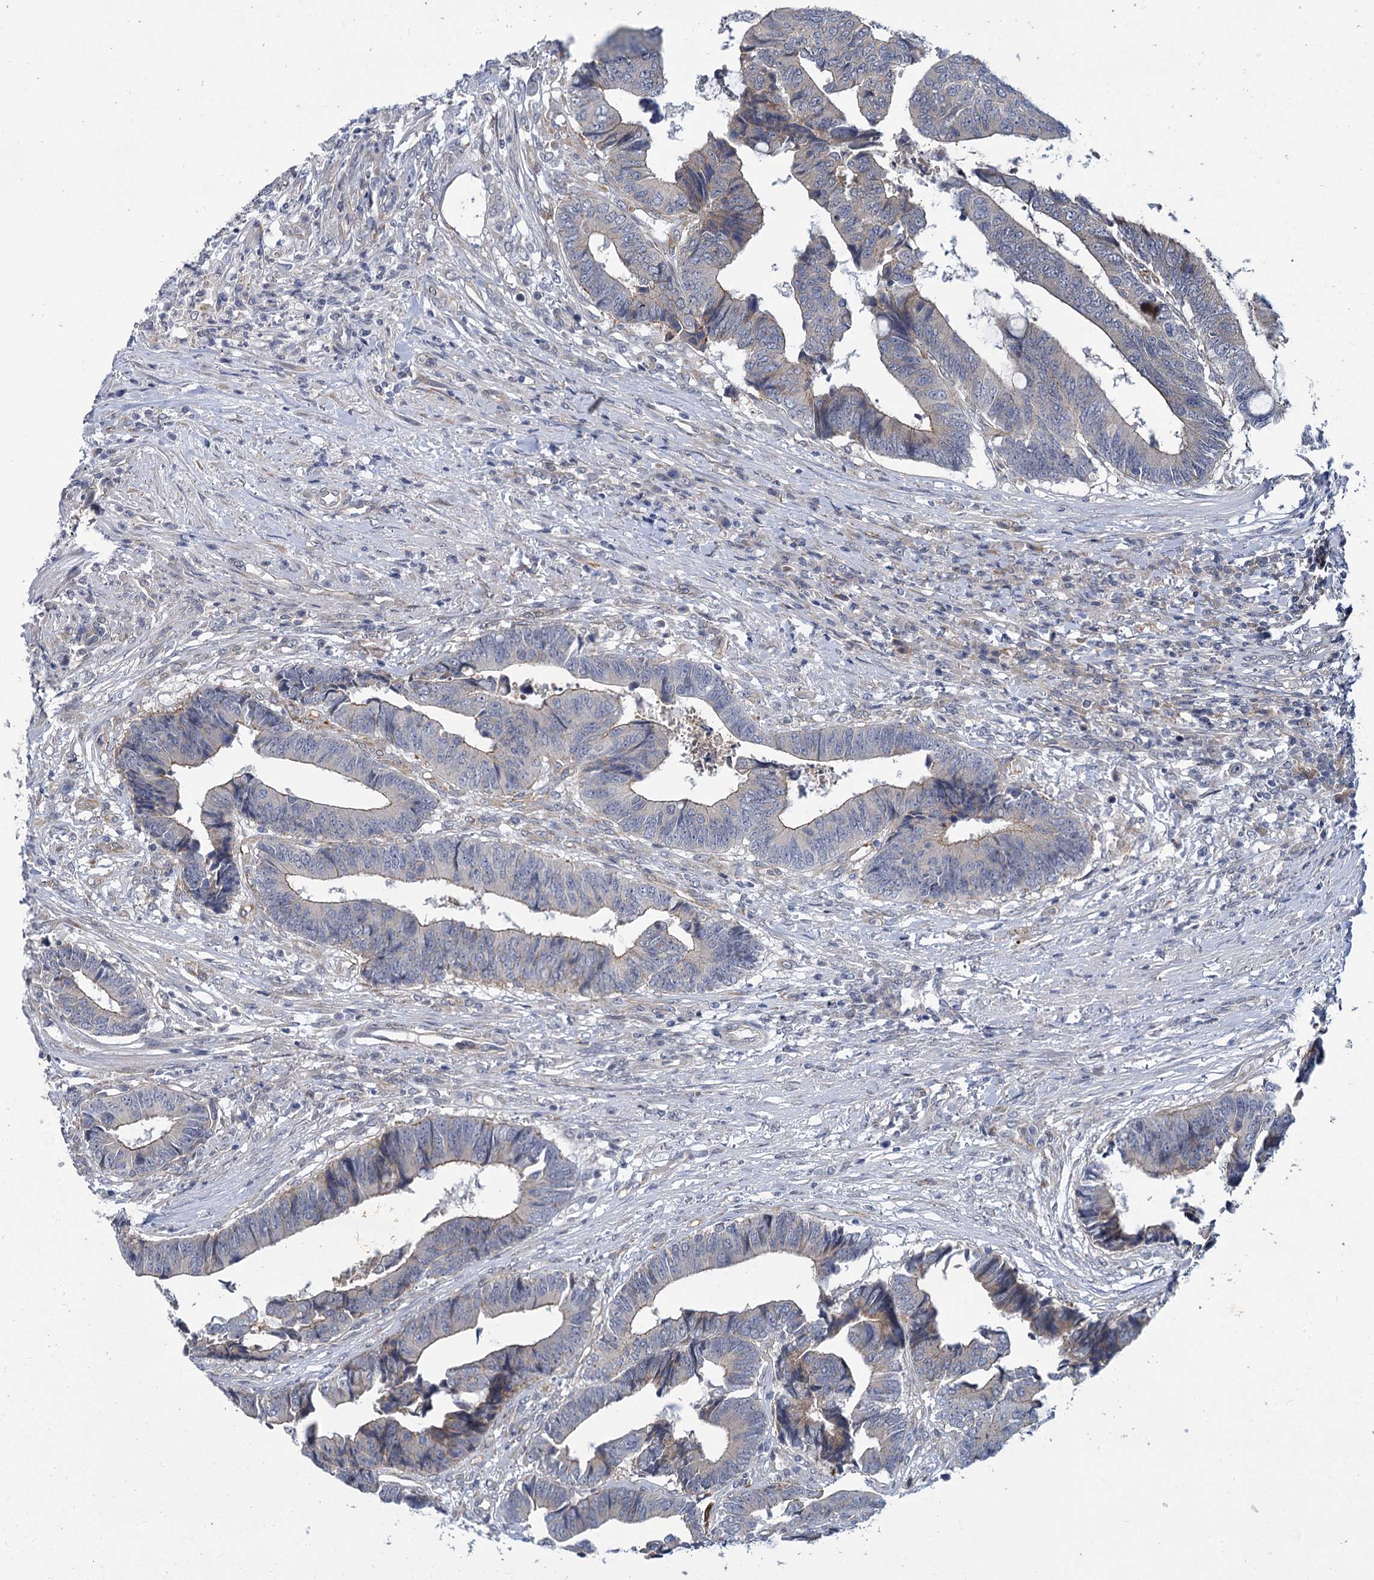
{"staining": {"intensity": "negative", "quantity": "none", "location": "none"}, "tissue": "colorectal cancer", "cell_type": "Tumor cells", "image_type": "cancer", "snomed": [{"axis": "morphology", "description": "Adenocarcinoma, NOS"}, {"axis": "topography", "description": "Rectum"}], "caption": "Colorectal adenocarcinoma stained for a protein using immunohistochemistry (IHC) displays no staining tumor cells.", "gene": "MBLAC2", "patient": {"sex": "male", "age": 84}}